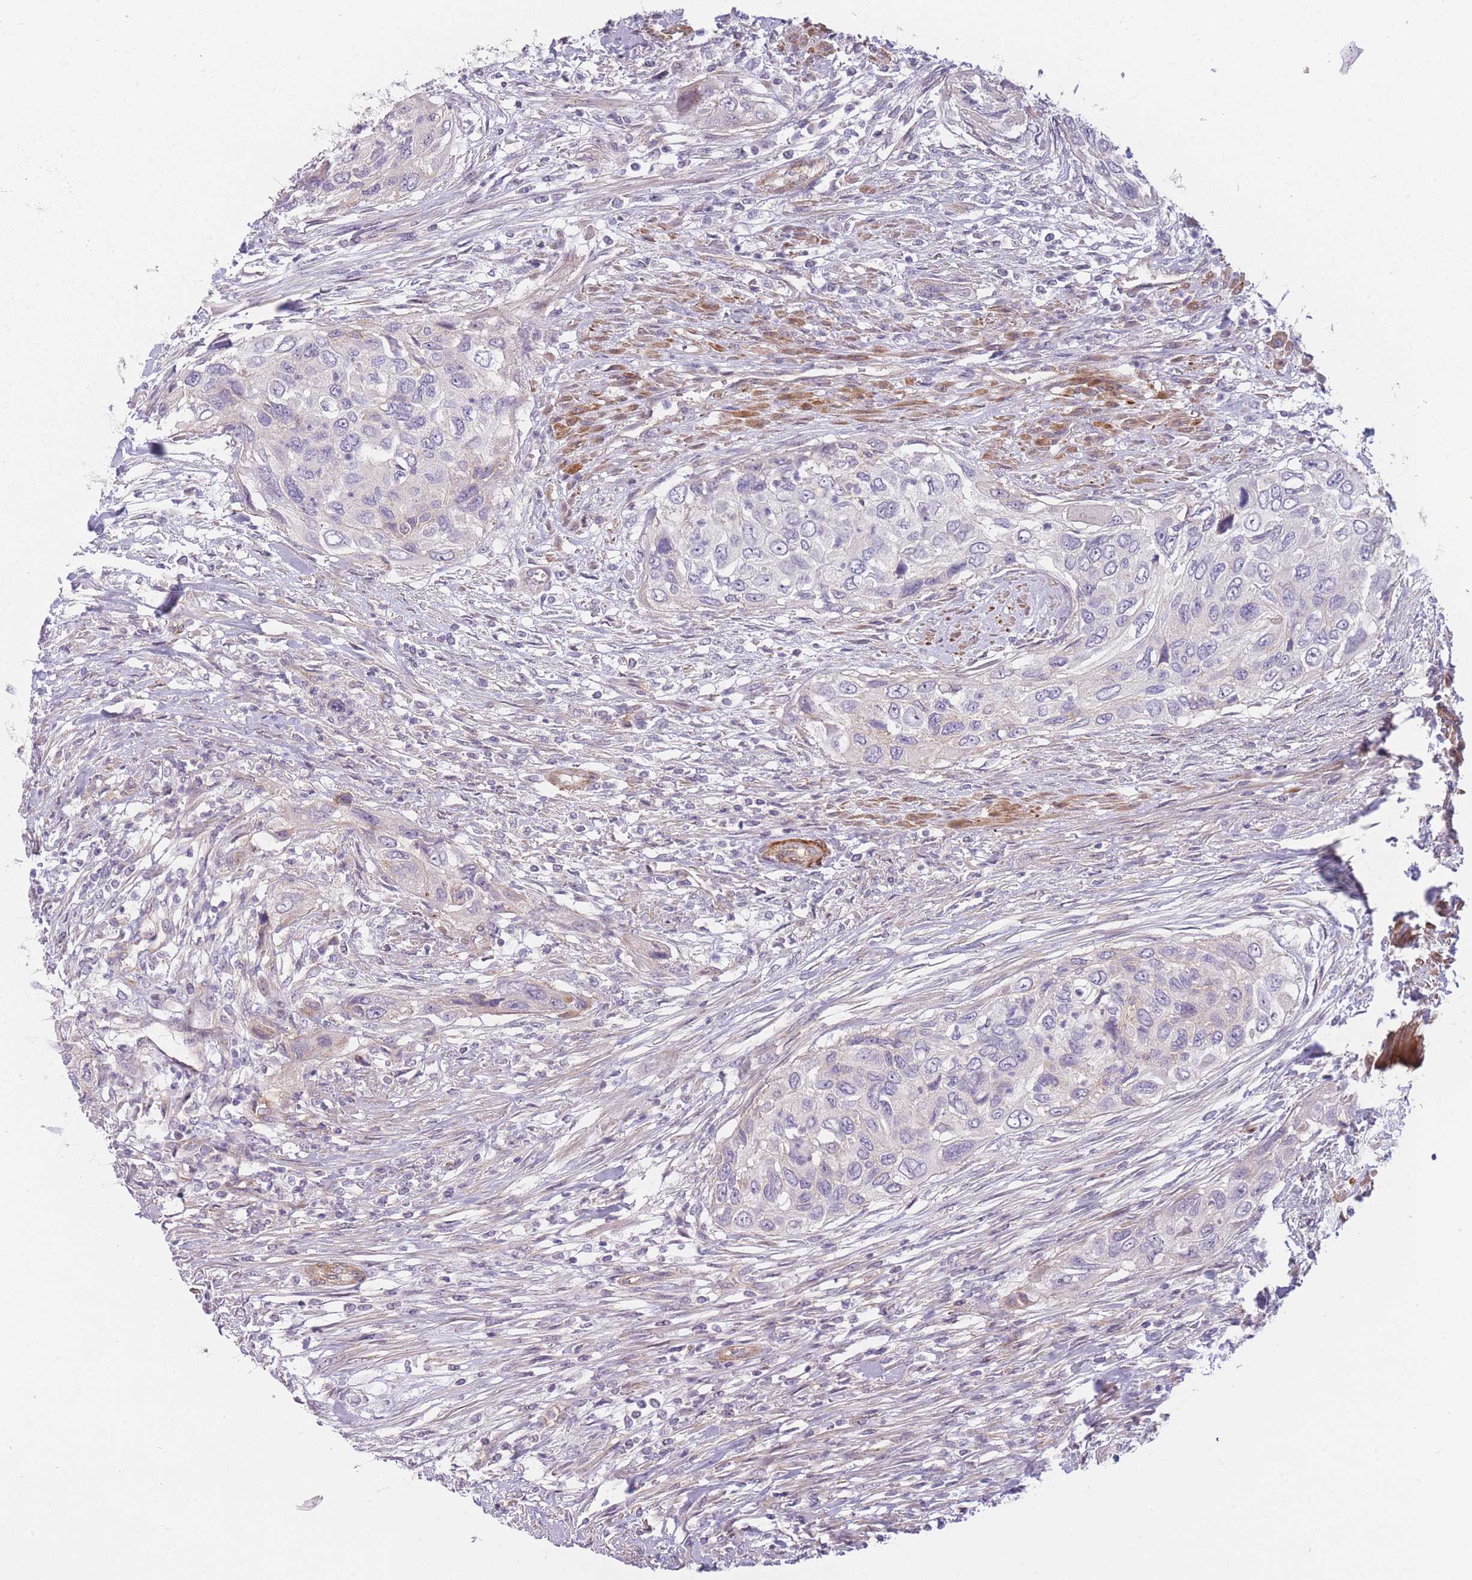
{"staining": {"intensity": "negative", "quantity": "none", "location": "none"}, "tissue": "urothelial cancer", "cell_type": "Tumor cells", "image_type": "cancer", "snomed": [{"axis": "morphology", "description": "Urothelial carcinoma, High grade"}, {"axis": "topography", "description": "Urinary bladder"}], "caption": "The histopathology image reveals no staining of tumor cells in high-grade urothelial carcinoma.", "gene": "SLC7A6", "patient": {"sex": "female", "age": 60}}